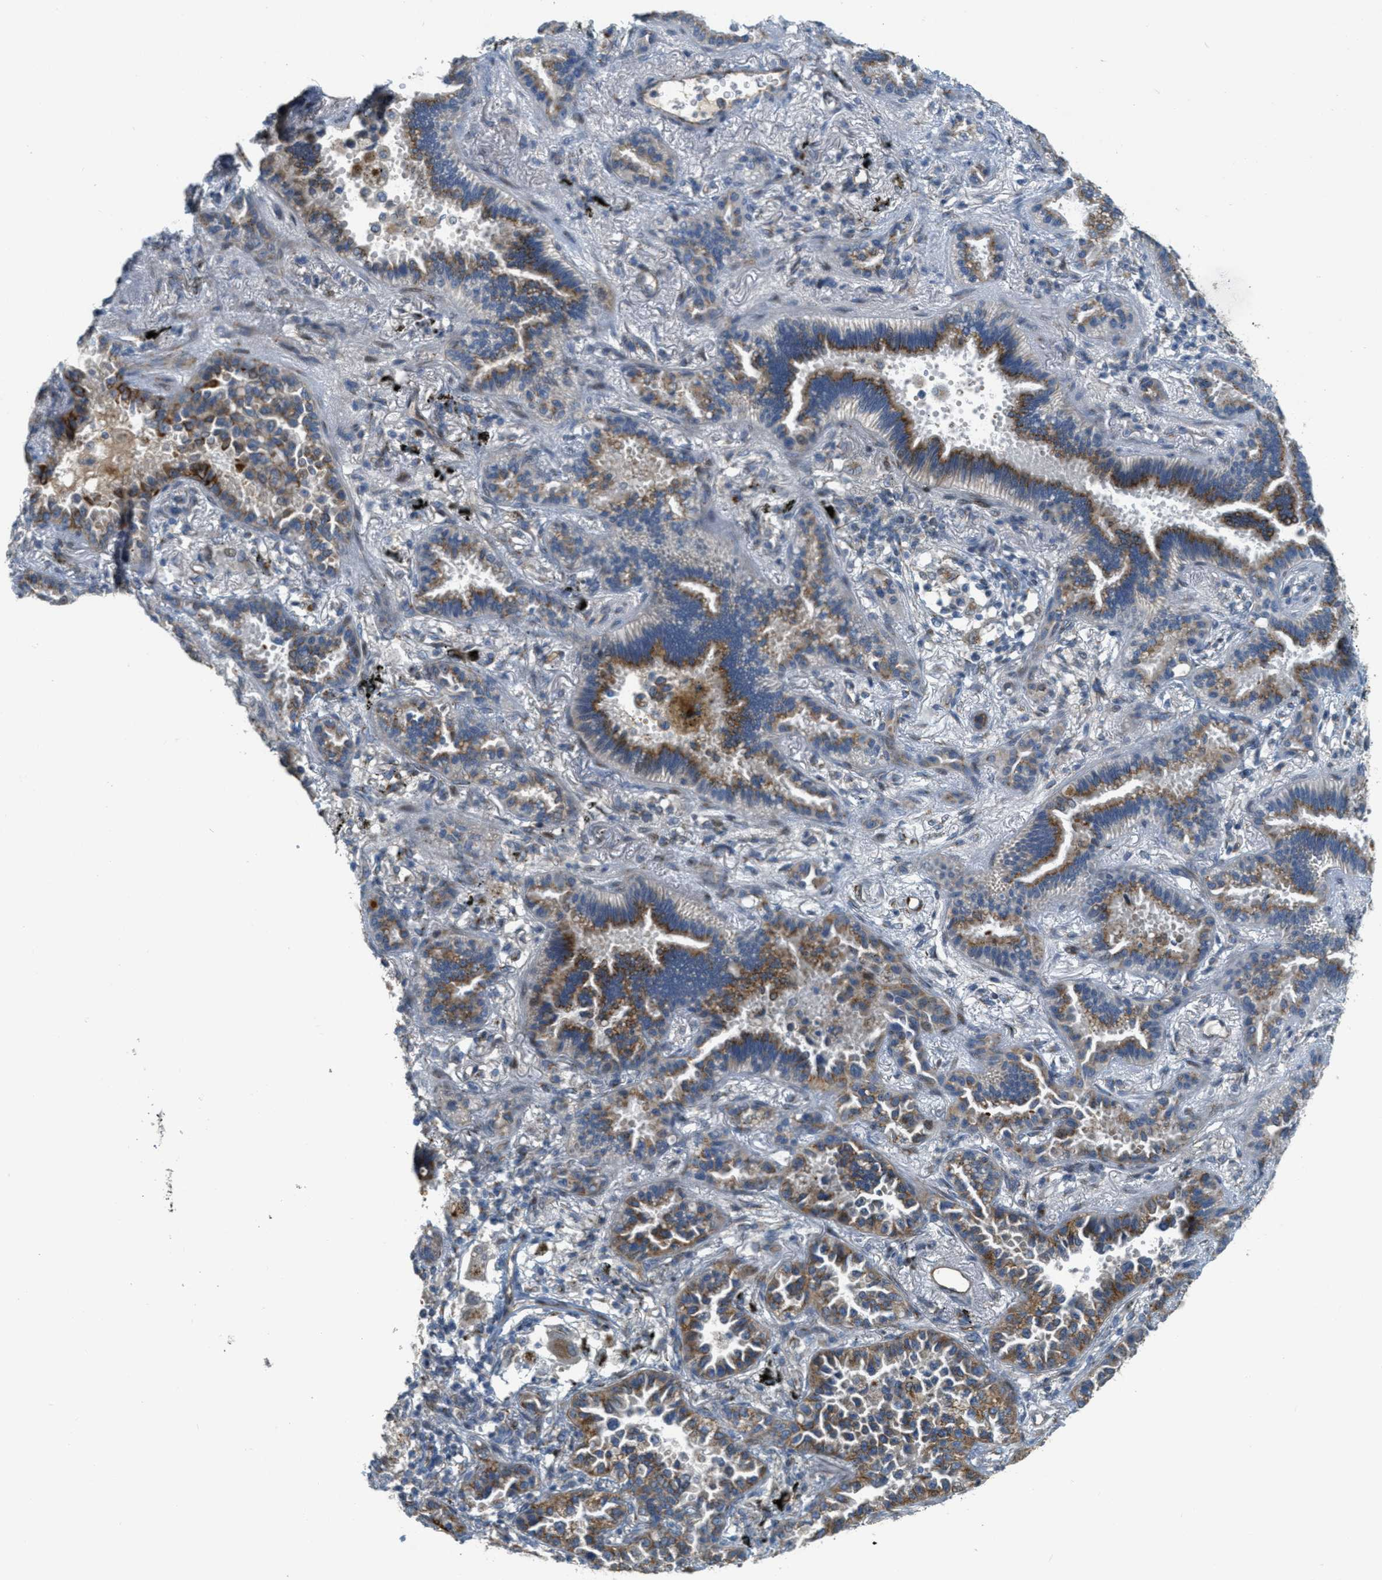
{"staining": {"intensity": "strong", "quantity": ">75%", "location": "cytoplasmic/membranous"}, "tissue": "lung cancer", "cell_type": "Tumor cells", "image_type": "cancer", "snomed": [{"axis": "morphology", "description": "Normal tissue, NOS"}, {"axis": "morphology", "description": "Adenocarcinoma, NOS"}, {"axis": "topography", "description": "Lung"}], "caption": "Protein expression analysis of human adenocarcinoma (lung) reveals strong cytoplasmic/membranous positivity in about >75% of tumor cells.", "gene": "ZFPL1", "patient": {"sex": "male", "age": 59}}